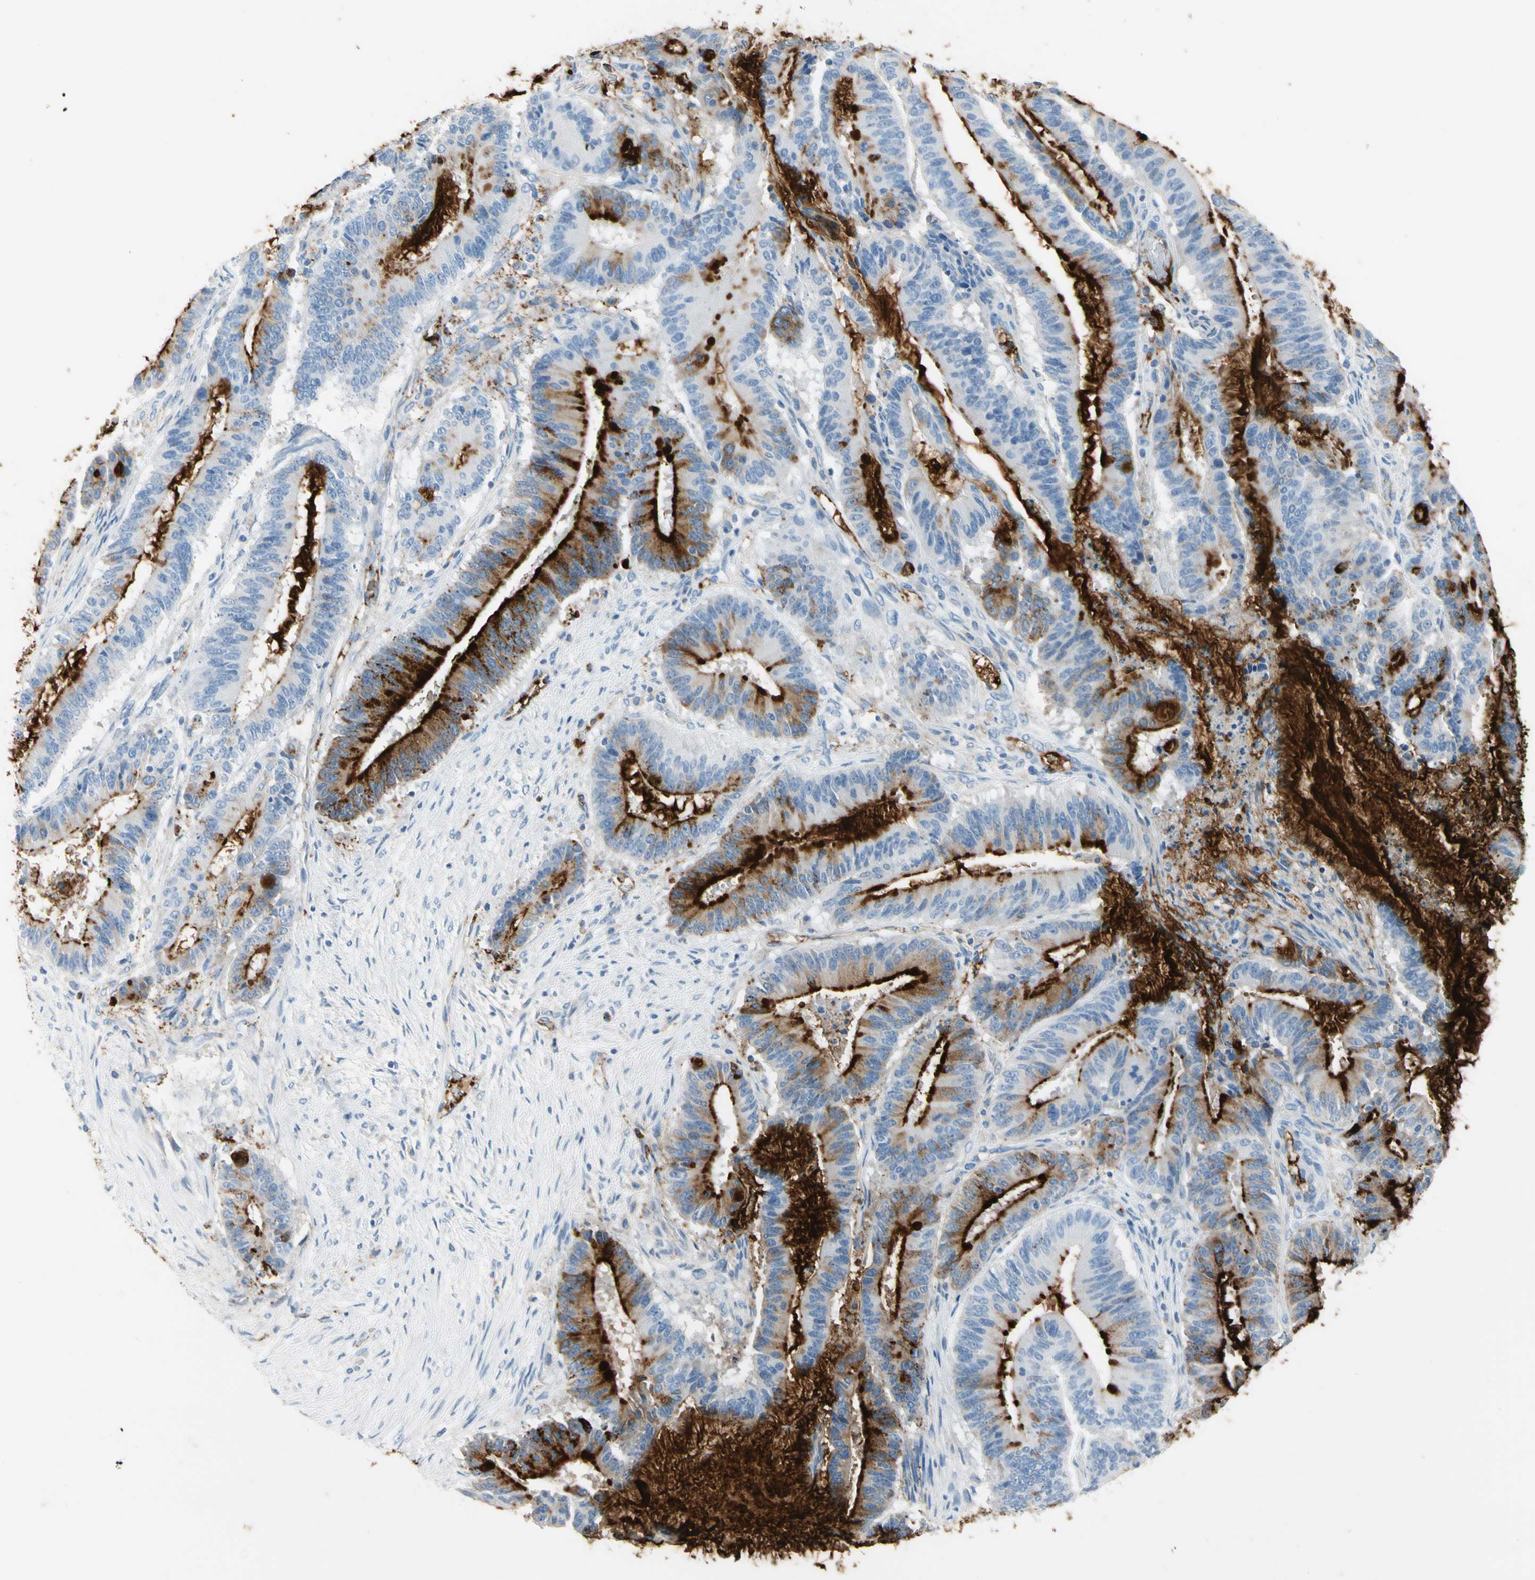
{"staining": {"intensity": "strong", "quantity": "25%-75%", "location": "cytoplasmic/membranous"}, "tissue": "liver cancer", "cell_type": "Tumor cells", "image_type": "cancer", "snomed": [{"axis": "morphology", "description": "Cholangiocarcinoma"}, {"axis": "topography", "description": "Liver"}], "caption": "Strong cytoplasmic/membranous protein staining is identified in approximately 25%-75% of tumor cells in liver cholangiocarcinoma. The staining was performed using DAB to visualize the protein expression in brown, while the nuclei were stained in blue with hematoxylin (Magnification: 20x).", "gene": "CLEC4A", "patient": {"sex": "female", "age": 73}}